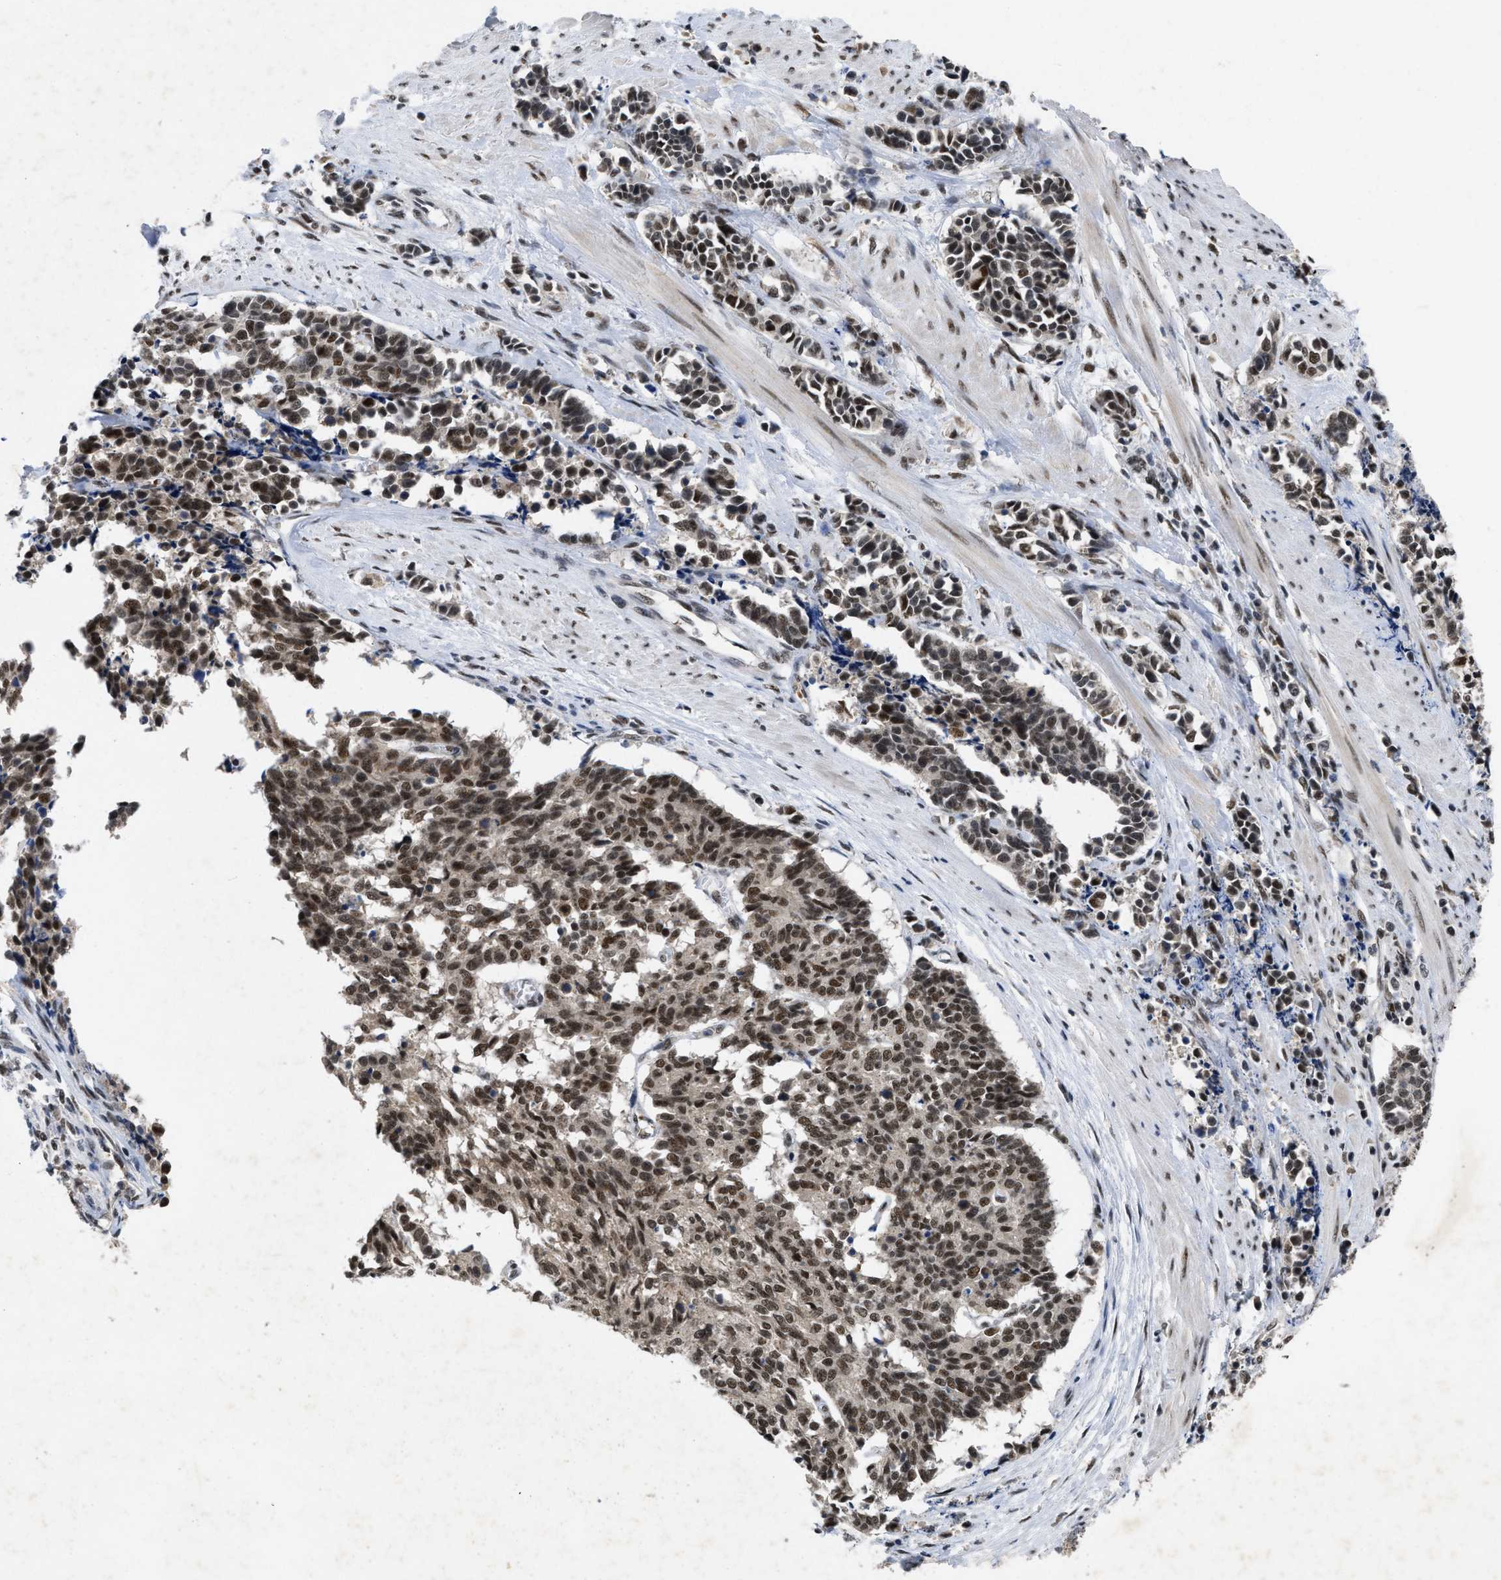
{"staining": {"intensity": "moderate", "quantity": ">75%", "location": "nuclear"}, "tissue": "cervical cancer", "cell_type": "Tumor cells", "image_type": "cancer", "snomed": [{"axis": "morphology", "description": "Squamous cell carcinoma, NOS"}, {"axis": "topography", "description": "Cervix"}], "caption": "Squamous cell carcinoma (cervical) tissue demonstrates moderate nuclear positivity in approximately >75% of tumor cells", "gene": "ZNF346", "patient": {"sex": "female", "age": 35}}